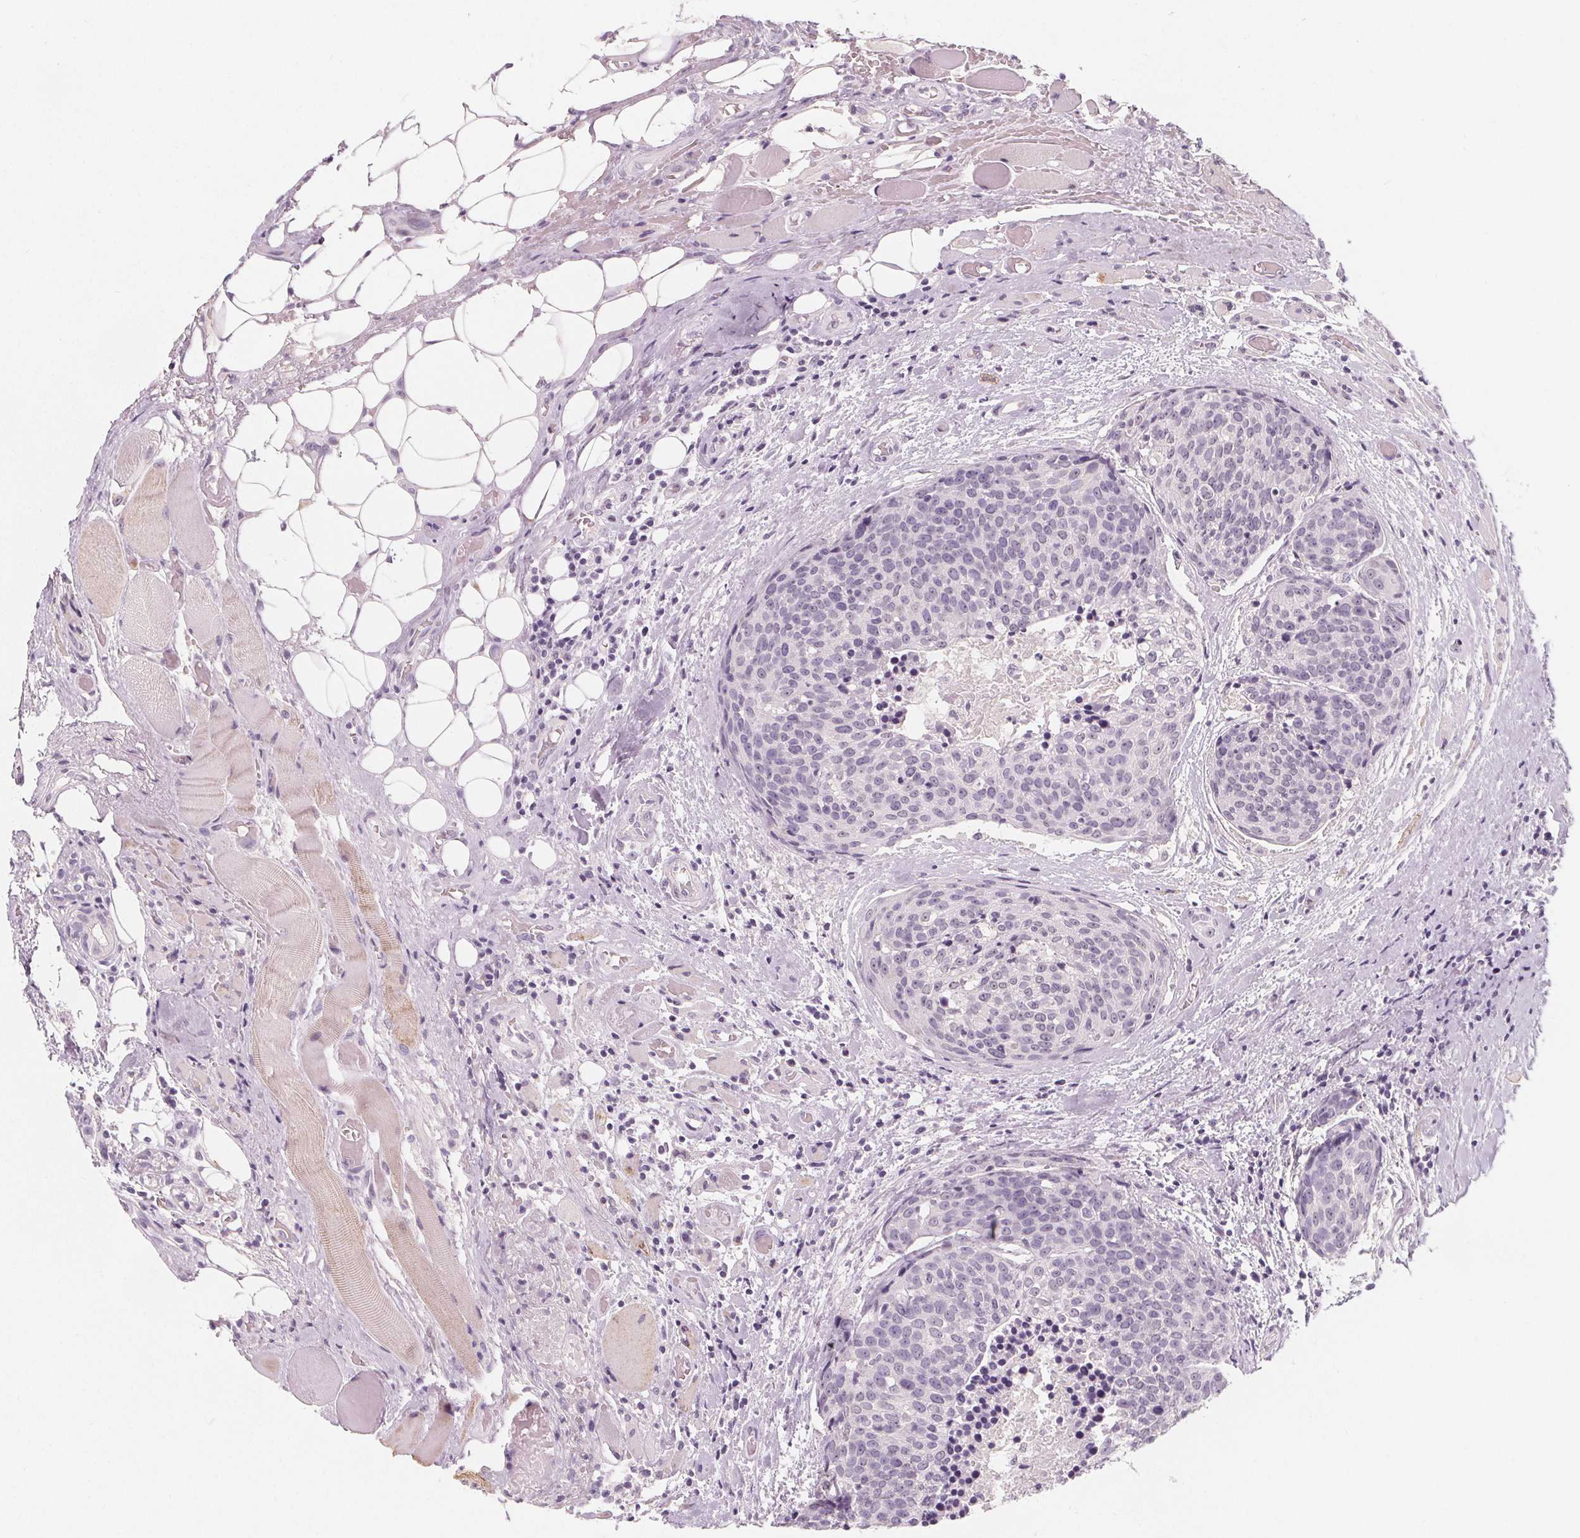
{"staining": {"intensity": "negative", "quantity": "none", "location": "none"}, "tissue": "head and neck cancer", "cell_type": "Tumor cells", "image_type": "cancer", "snomed": [{"axis": "morphology", "description": "Squamous cell carcinoma, NOS"}, {"axis": "topography", "description": "Oral tissue"}, {"axis": "topography", "description": "Head-Neck"}], "caption": "Human head and neck squamous cell carcinoma stained for a protein using IHC exhibits no expression in tumor cells.", "gene": "DBX2", "patient": {"sex": "male", "age": 64}}